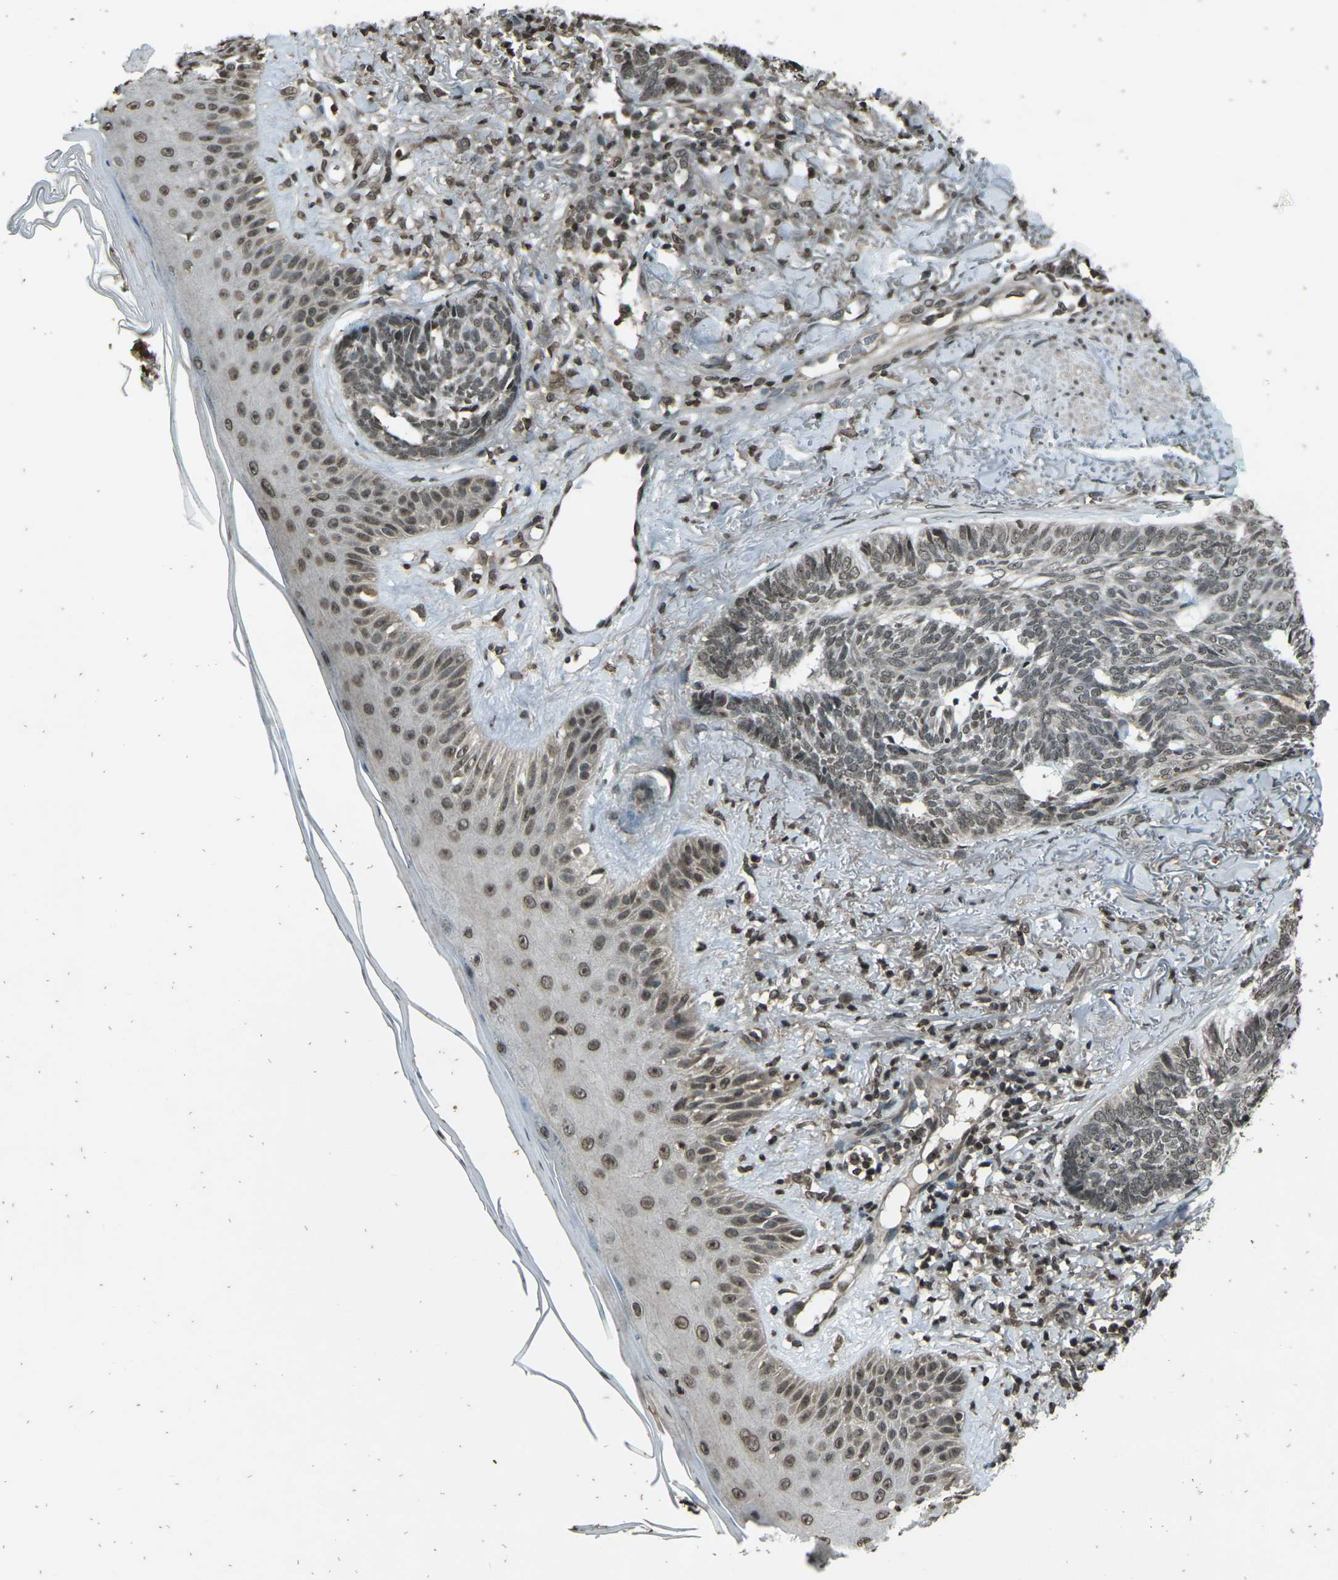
{"staining": {"intensity": "weak", "quantity": "25%-75%", "location": "nuclear"}, "tissue": "skin cancer", "cell_type": "Tumor cells", "image_type": "cancer", "snomed": [{"axis": "morphology", "description": "Basal cell carcinoma"}, {"axis": "topography", "description": "Skin"}], "caption": "High-magnification brightfield microscopy of skin basal cell carcinoma stained with DAB (brown) and counterstained with hematoxylin (blue). tumor cells exhibit weak nuclear staining is present in about25%-75% of cells. (brown staining indicates protein expression, while blue staining denotes nuclei).", "gene": "PRPF8", "patient": {"sex": "male", "age": 43}}